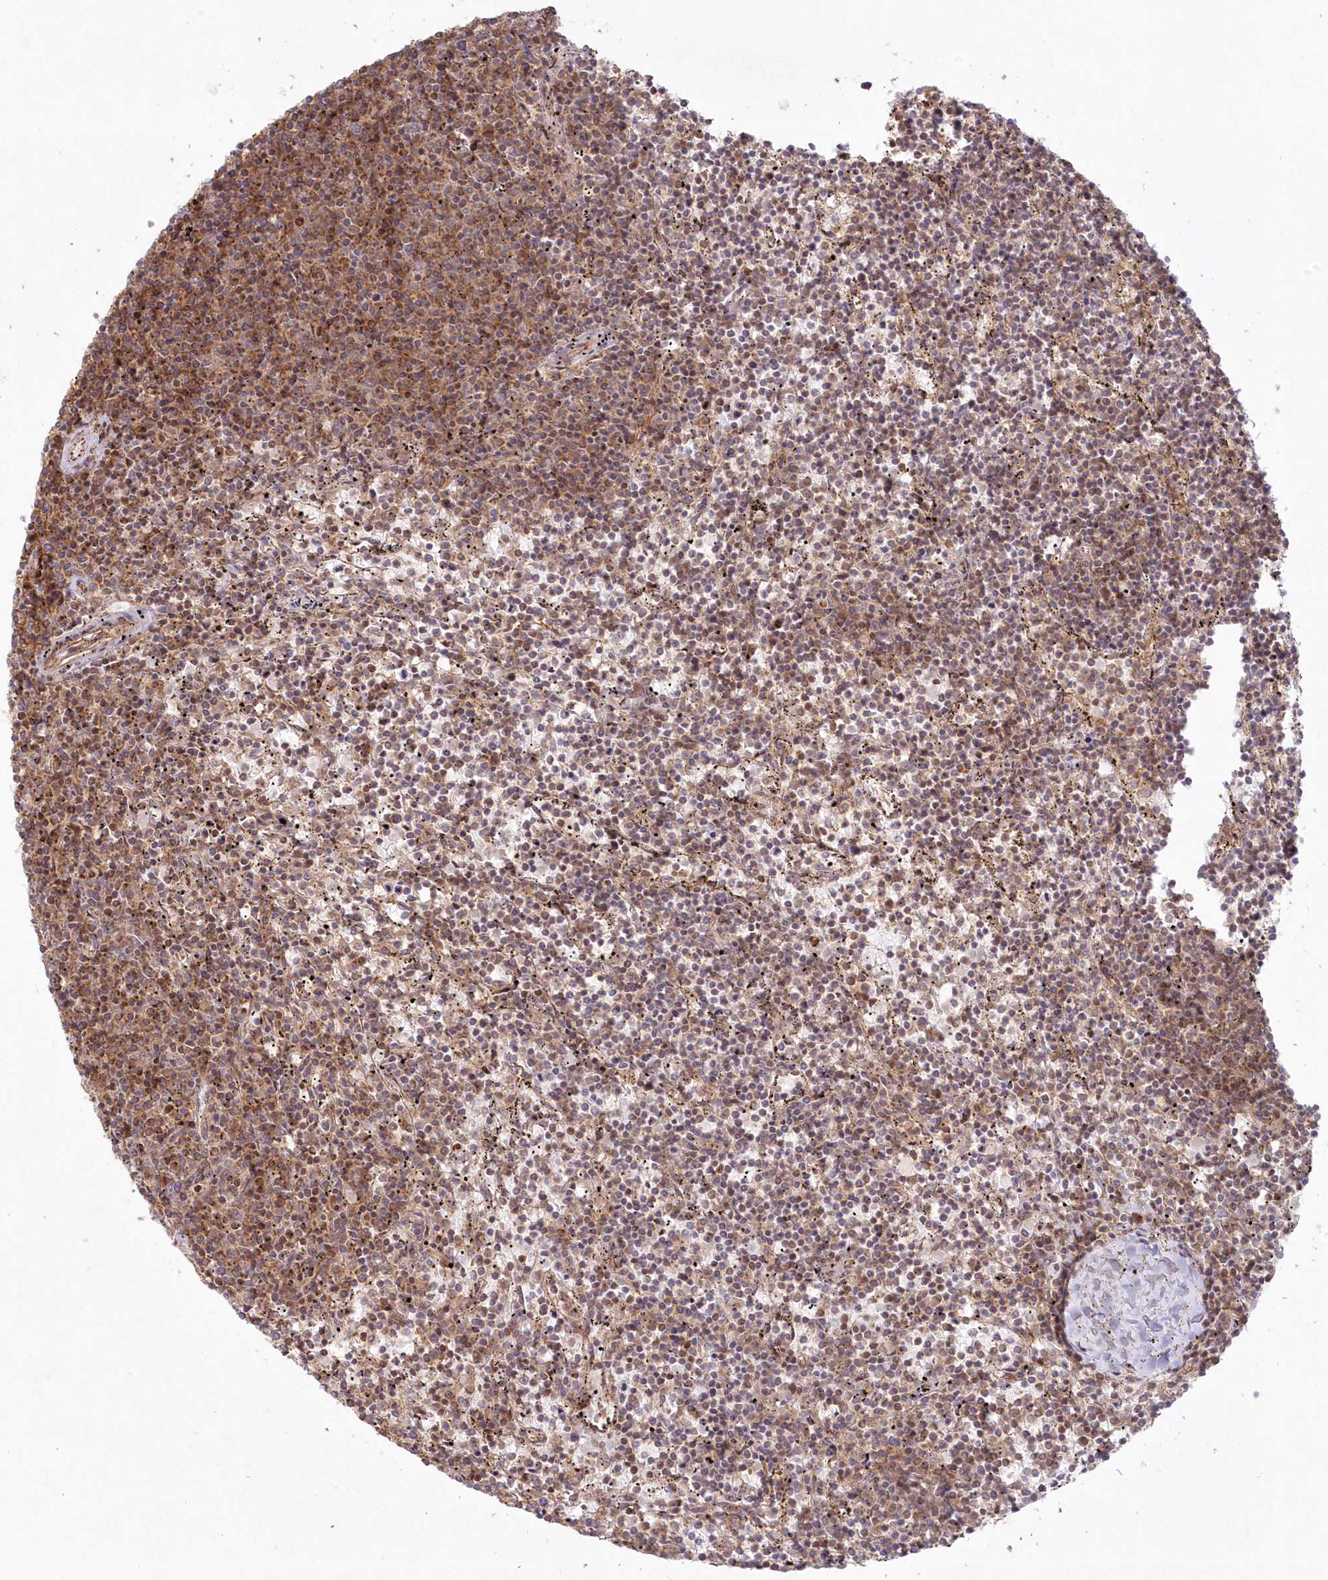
{"staining": {"intensity": "moderate", "quantity": "25%-75%", "location": "cytoplasmic/membranous"}, "tissue": "lymphoma", "cell_type": "Tumor cells", "image_type": "cancer", "snomed": [{"axis": "morphology", "description": "Malignant lymphoma, non-Hodgkin's type, Low grade"}, {"axis": "topography", "description": "Spleen"}], "caption": "Immunohistochemistry (IHC) image of human malignant lymphoma, non-Hodgkin's type (low-grade) stained for a protein (brown), which shows medium levels of moderate cytoplasmic/membranous staining in about 25%-75% of tumor cells.", "gene": "TOGARAM2", "patient": {"sex": "female", "age": 50}}